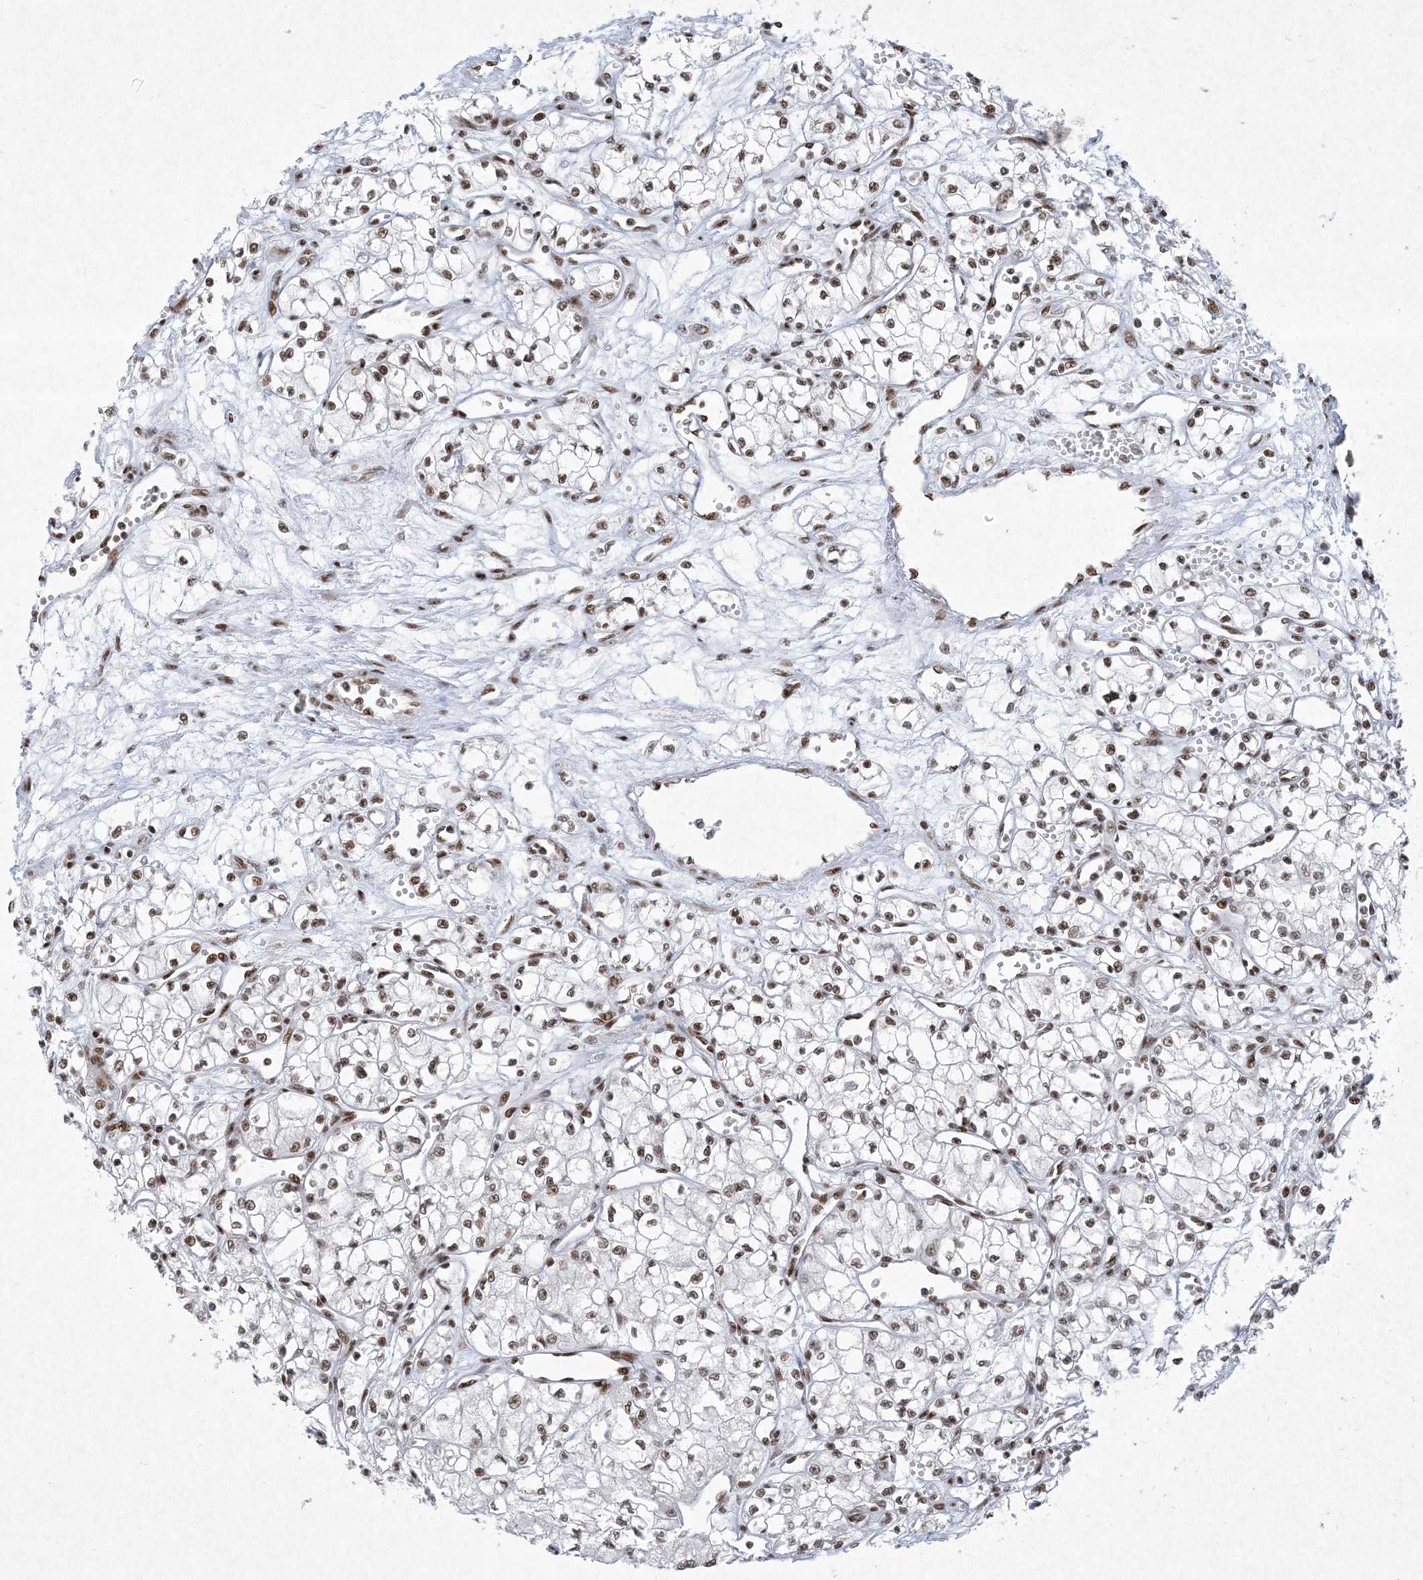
{"staining": {"intensity": "moderate", "quantity": "25%-75%", "location": "nuclear"}, "tissue": "renal cancer", "cell_type": "Tumor cells", "image_type": "cancer", "snomed": [{"axis": "morphology", "description": "Normal tissue, NOS"}, {"axis": "morphology", "description": "Adenocarcinoma, NOS"}, {"axis": "topography", "description": "Kidney"}], "caption": "This is an image of IHC staining of renal cancer (adenocarcinoma), which shows moderate positivity in the nuclear of tumor cells.", "gene": "PKNOX2", "patient": {"sex": "male", "age": 59}}